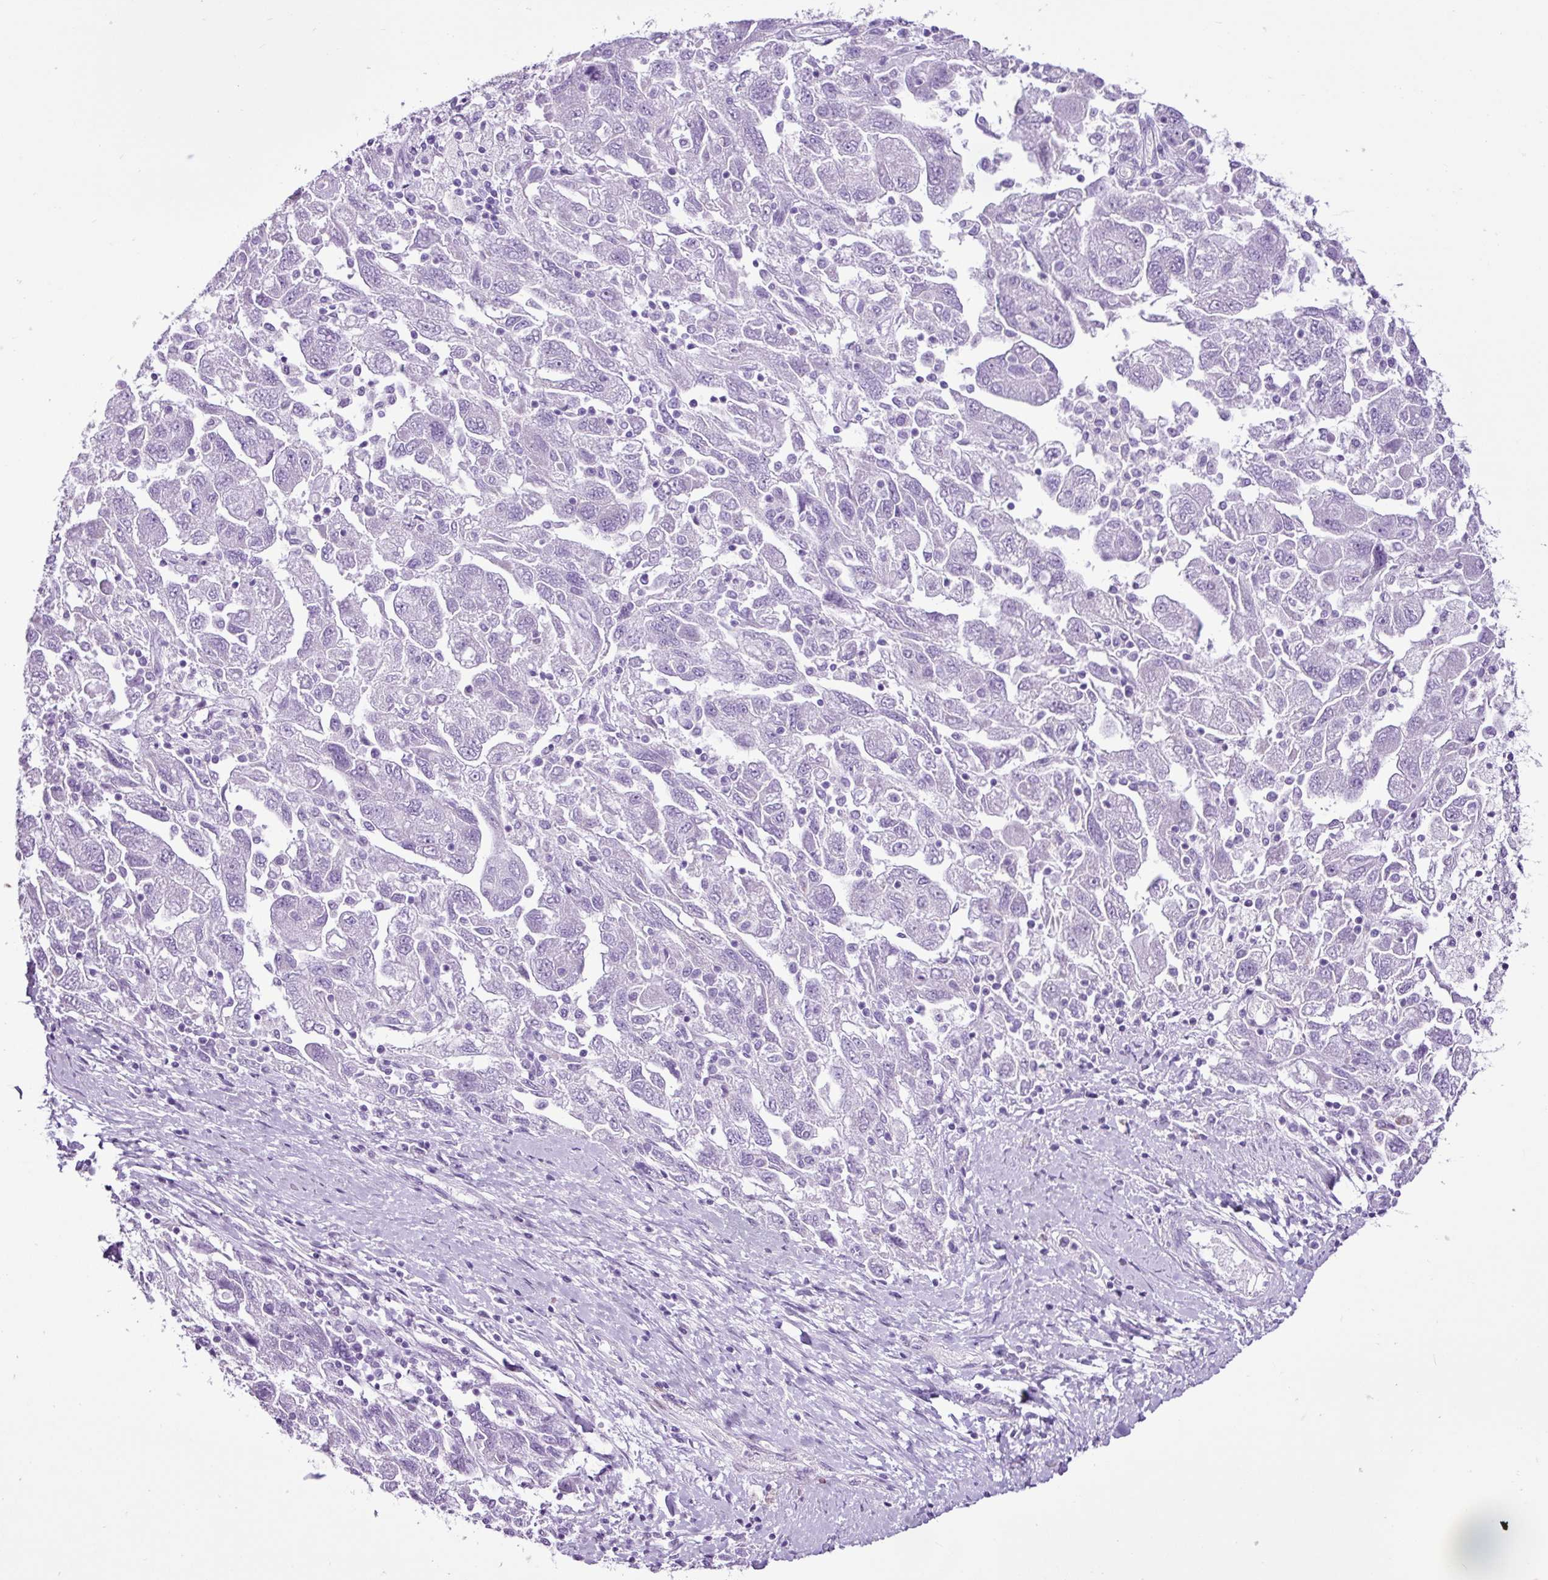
{"staining": {"intensity": "negative", "quantity": "none", "location": "none"}, "tissue": "ovarian cancer", "cell_type": "Tumor cells", "image_type": "cancer", "snomed": [{"axis": "morphology", "description": "Carcinoma, NOS"}, {"axis": "morphology", "description": "Cystadenocarcinoma, serous, NOS"}, {"axis": "topography", "description": "Ovary"}], "caption": "High power microscopy histopathology image of an IHC image of serous cystadenocarcinoma (ovarian), revealing no significant staining in tumor cells.", "gene": "PGR", "patient": {"sex": "female", "age": 69}}